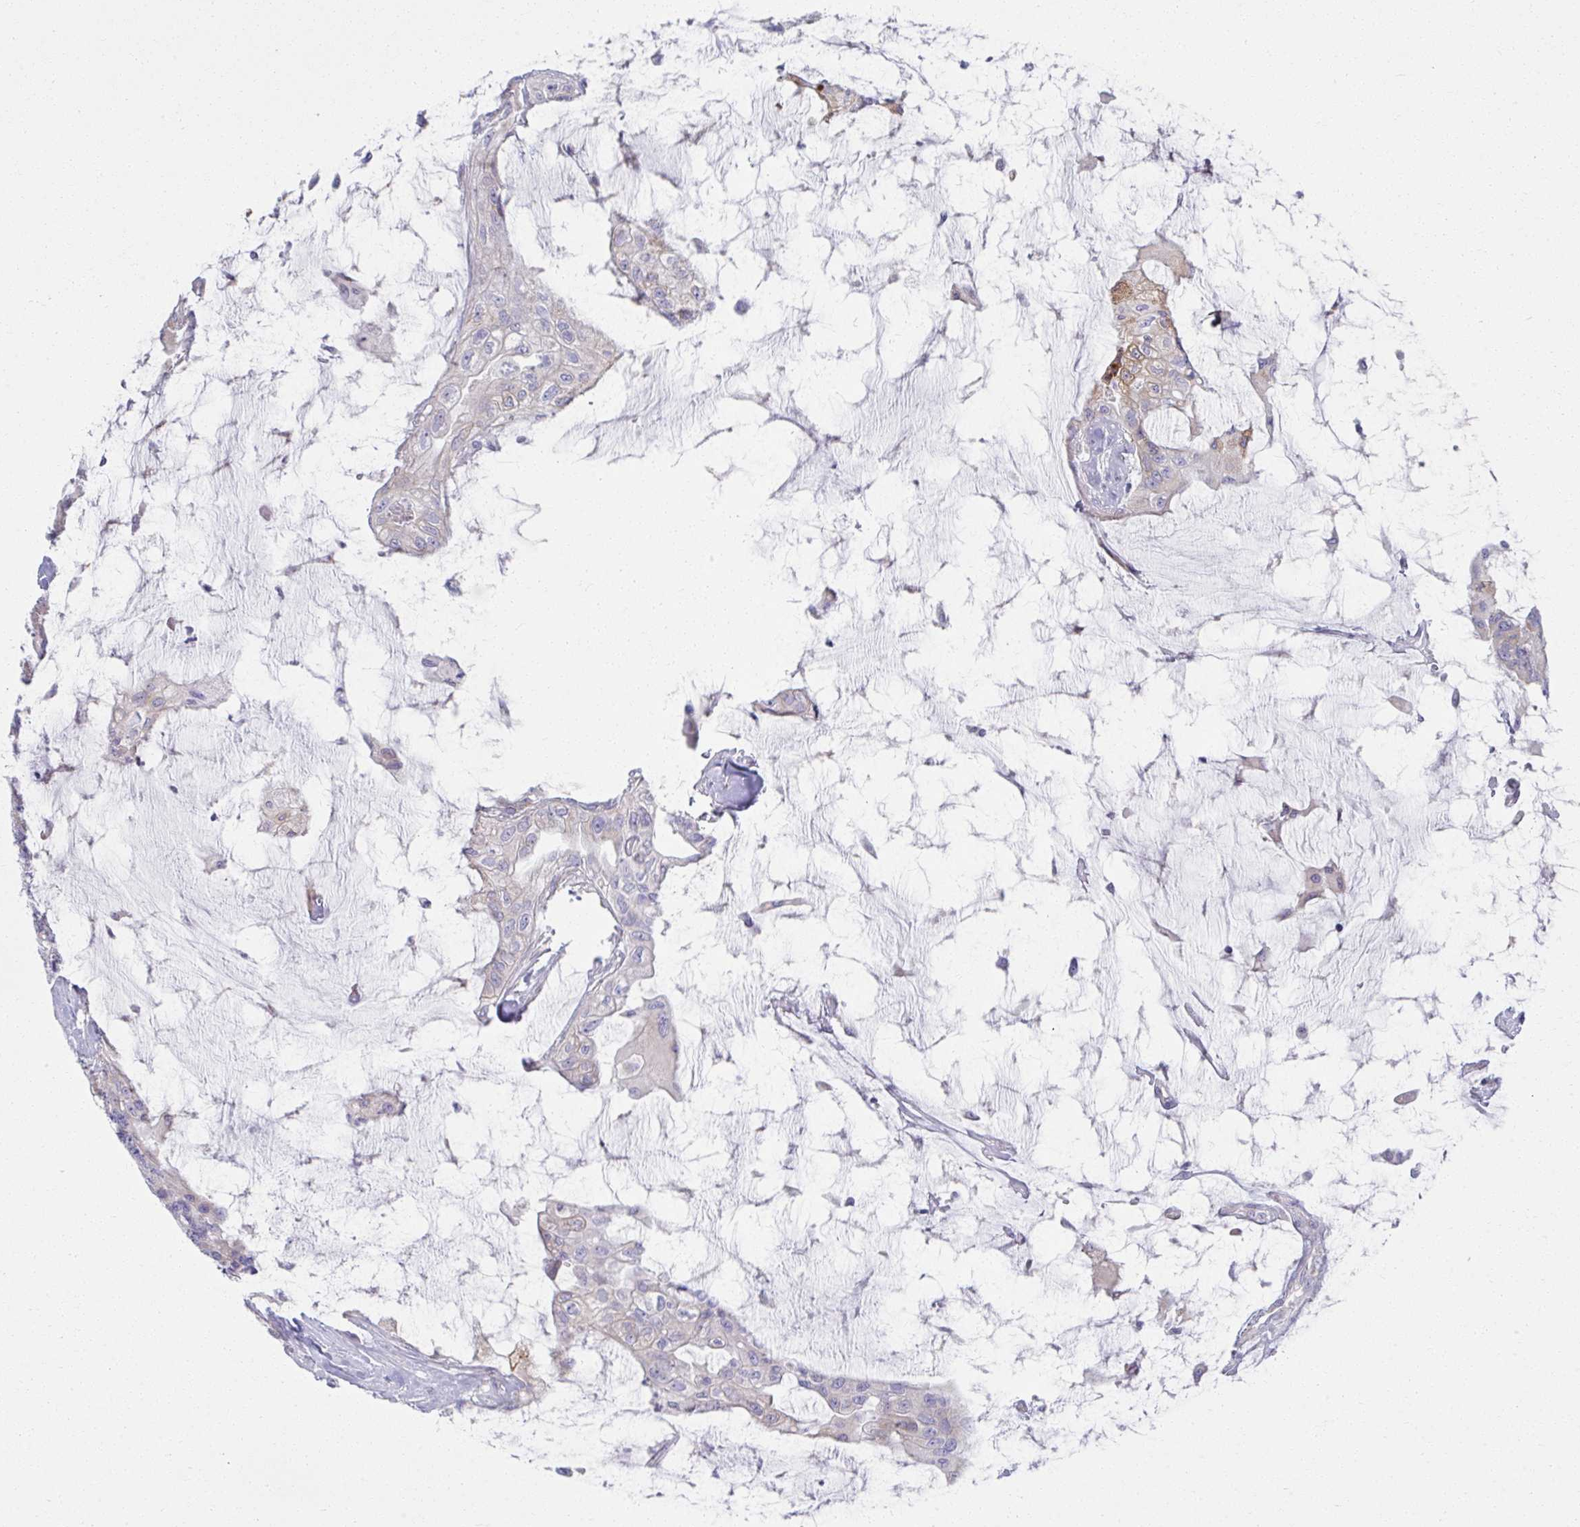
{"staining": {"intensity": "weak", "quantity": "<25%", "location": "cytoplasmic/membranous"}, "tissue": "colorectal cancer", "cell_type": "Tumor cells", "image_type": "cancer", "snomed": [{"axis": "morphology", "description": "Adenocarcinoma, NOS"}, {"axis": "topography", "description": "Rectum"}], "caption": "High power microscopy photomicrograph of an immunohistochemistry (IHC) image of colorectal cancer, revealing no significant staining in tumor cells. Nuclei are stained in blue.", "gene": "FASLG", "patient": {"sex": "female", "age": 59}}